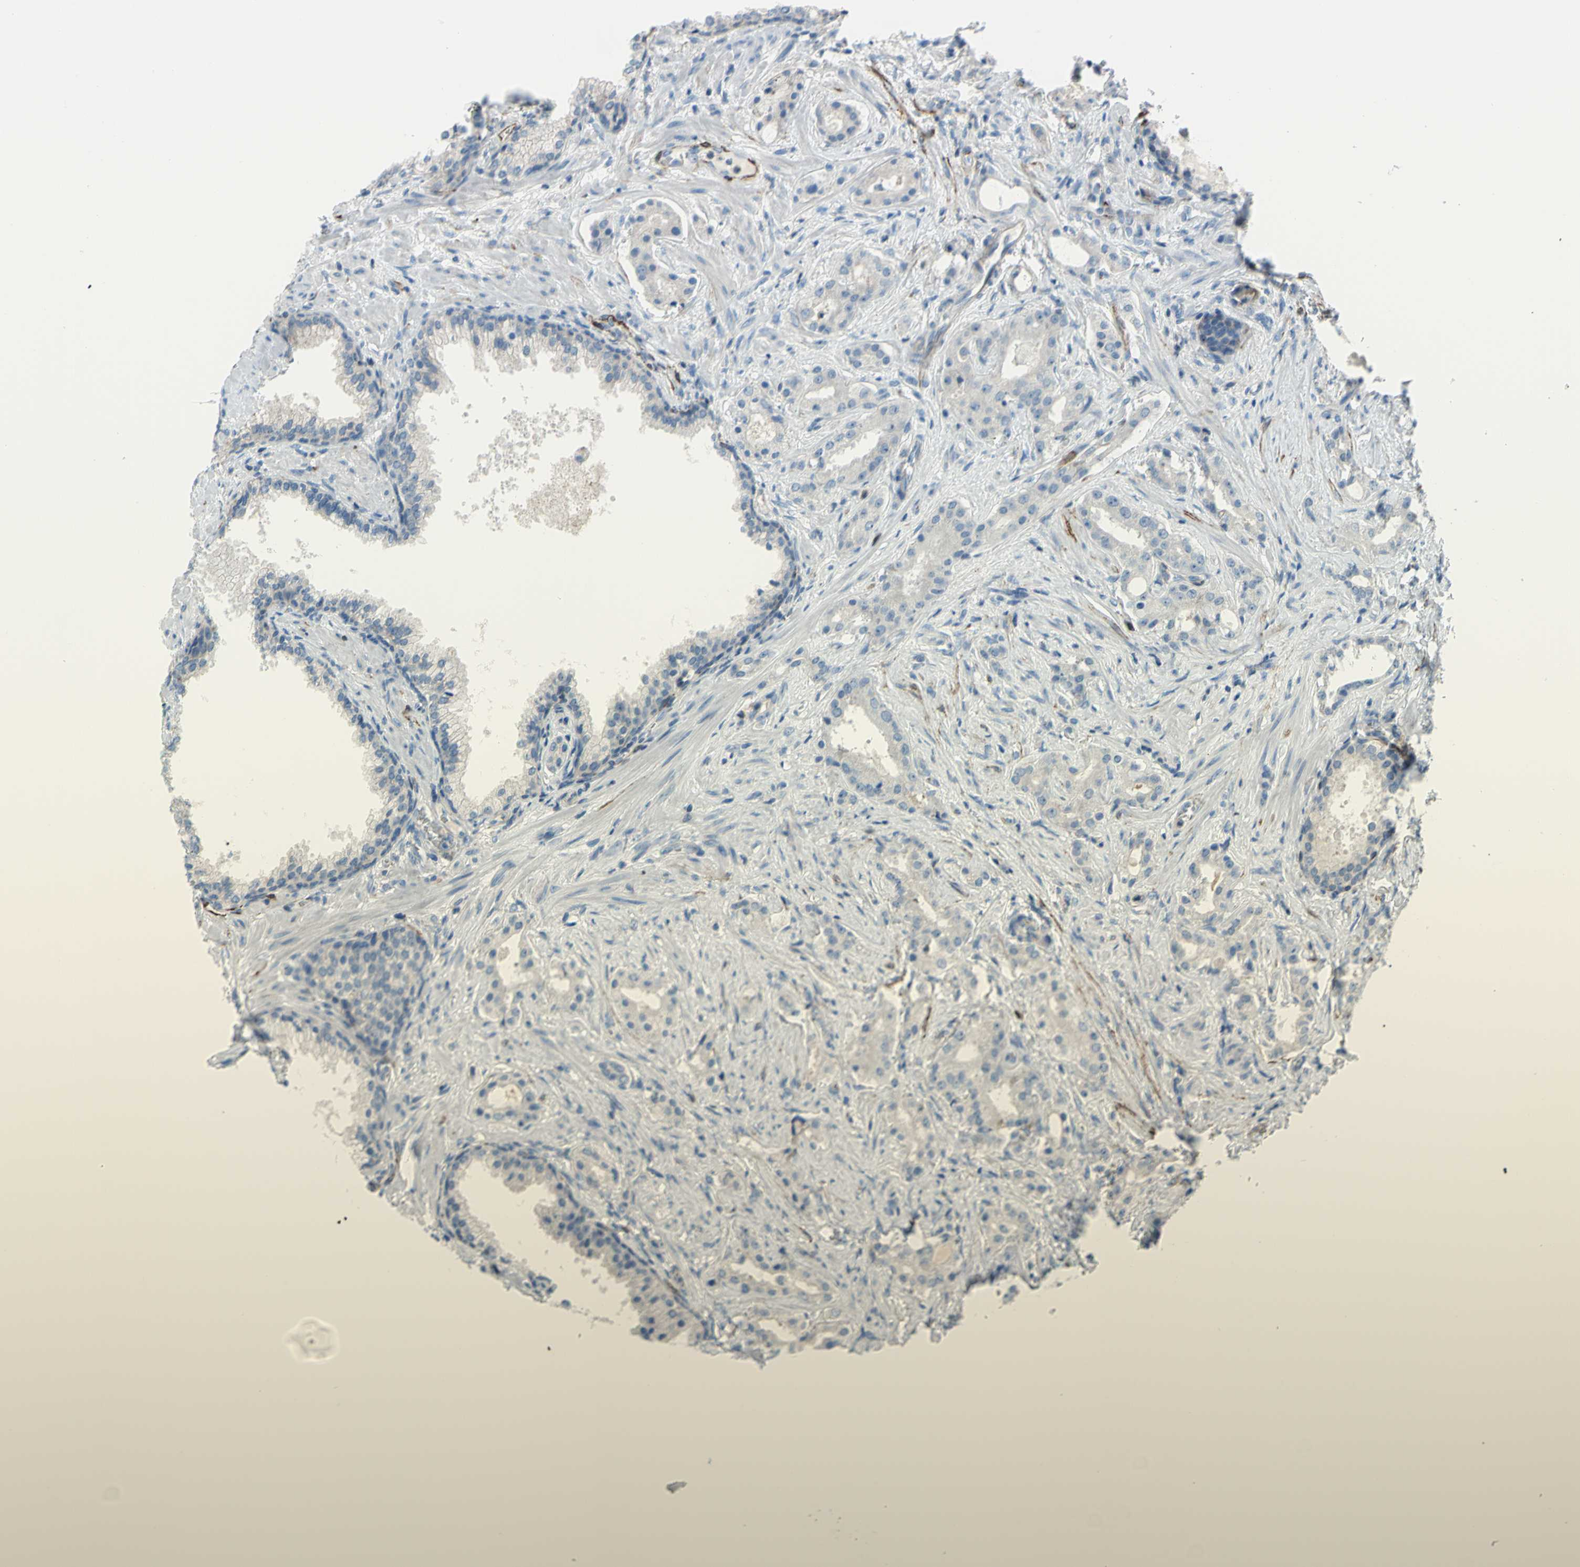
{"staining": {"intensity": "negative", "quantity": "none", "location": "none"}, "tissue": "prostate cancer", "cell_type": "Tumor cells", "image_type": "cancer", "snomed": [{"axis": "morphology", "description": "Adenocarcinoma, Low grade"}, {"axis": "topography", "description": "Prostate"}], "caption": "The micrograph shows no significant staining in tumor cells of prostate low-grade adenocarcinoma.", "gene": "PRRG2", "patient": {"sex": "male", "age": 59}}